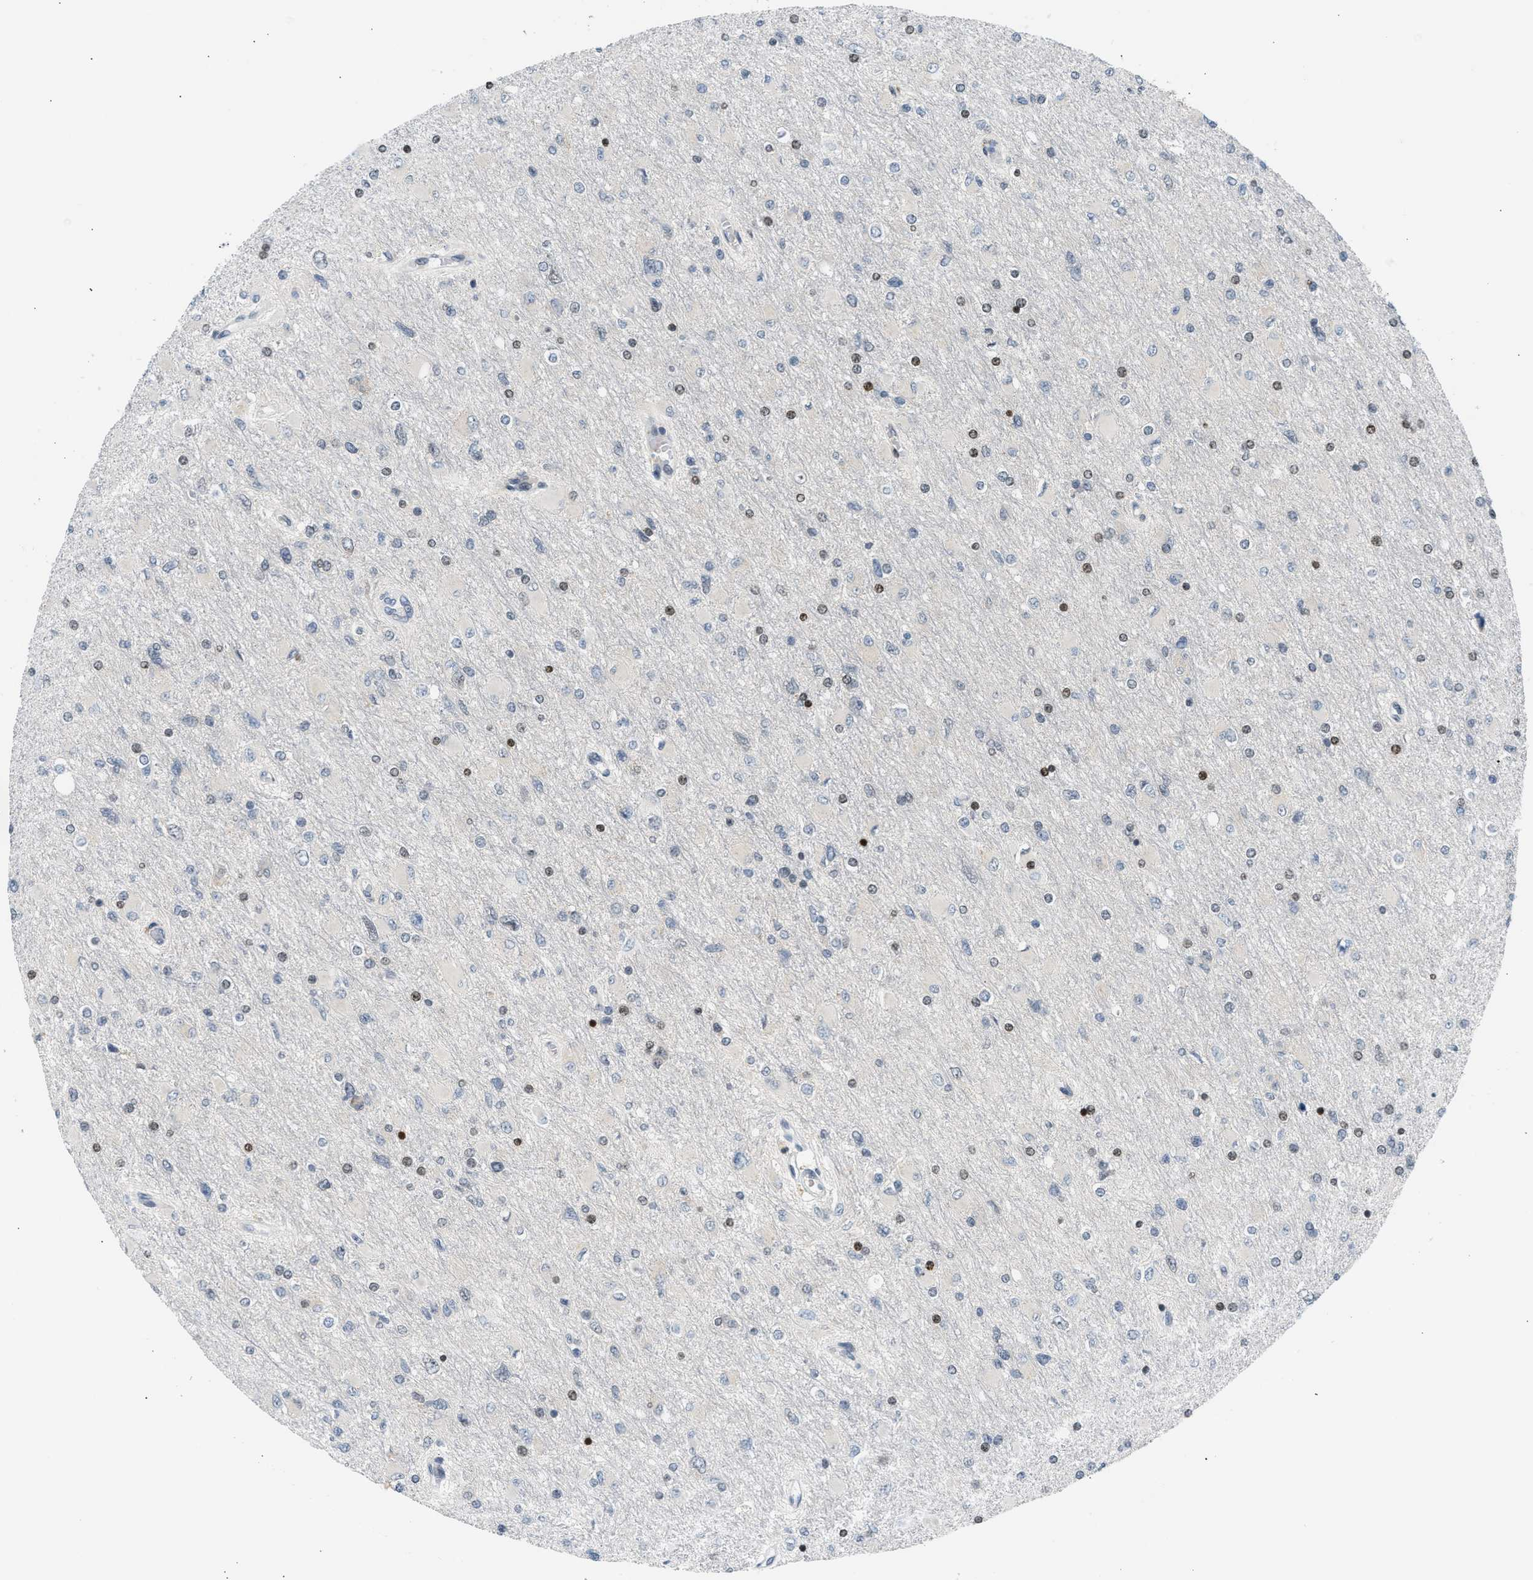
{"staining": {"intensity": "negative", "quantity": "none", "location": "none"}, "tissue": "glioma", "cell_type": "Tumor cells", "image_type": "cancer", "snomed": [{"axis": "morphology", "description": "Glioma, malignant, High grade"}, {"axis": "topography", "description": "Cerebral cortex"}], "caption": "Immunohistochemistry (IHC) micrograph of neoplastic tissue: glioma stained with DAB shows no significant protein positivity in tumor cells.", "gene": "NPS", "patient": {"sex": "female", "age": 36}}